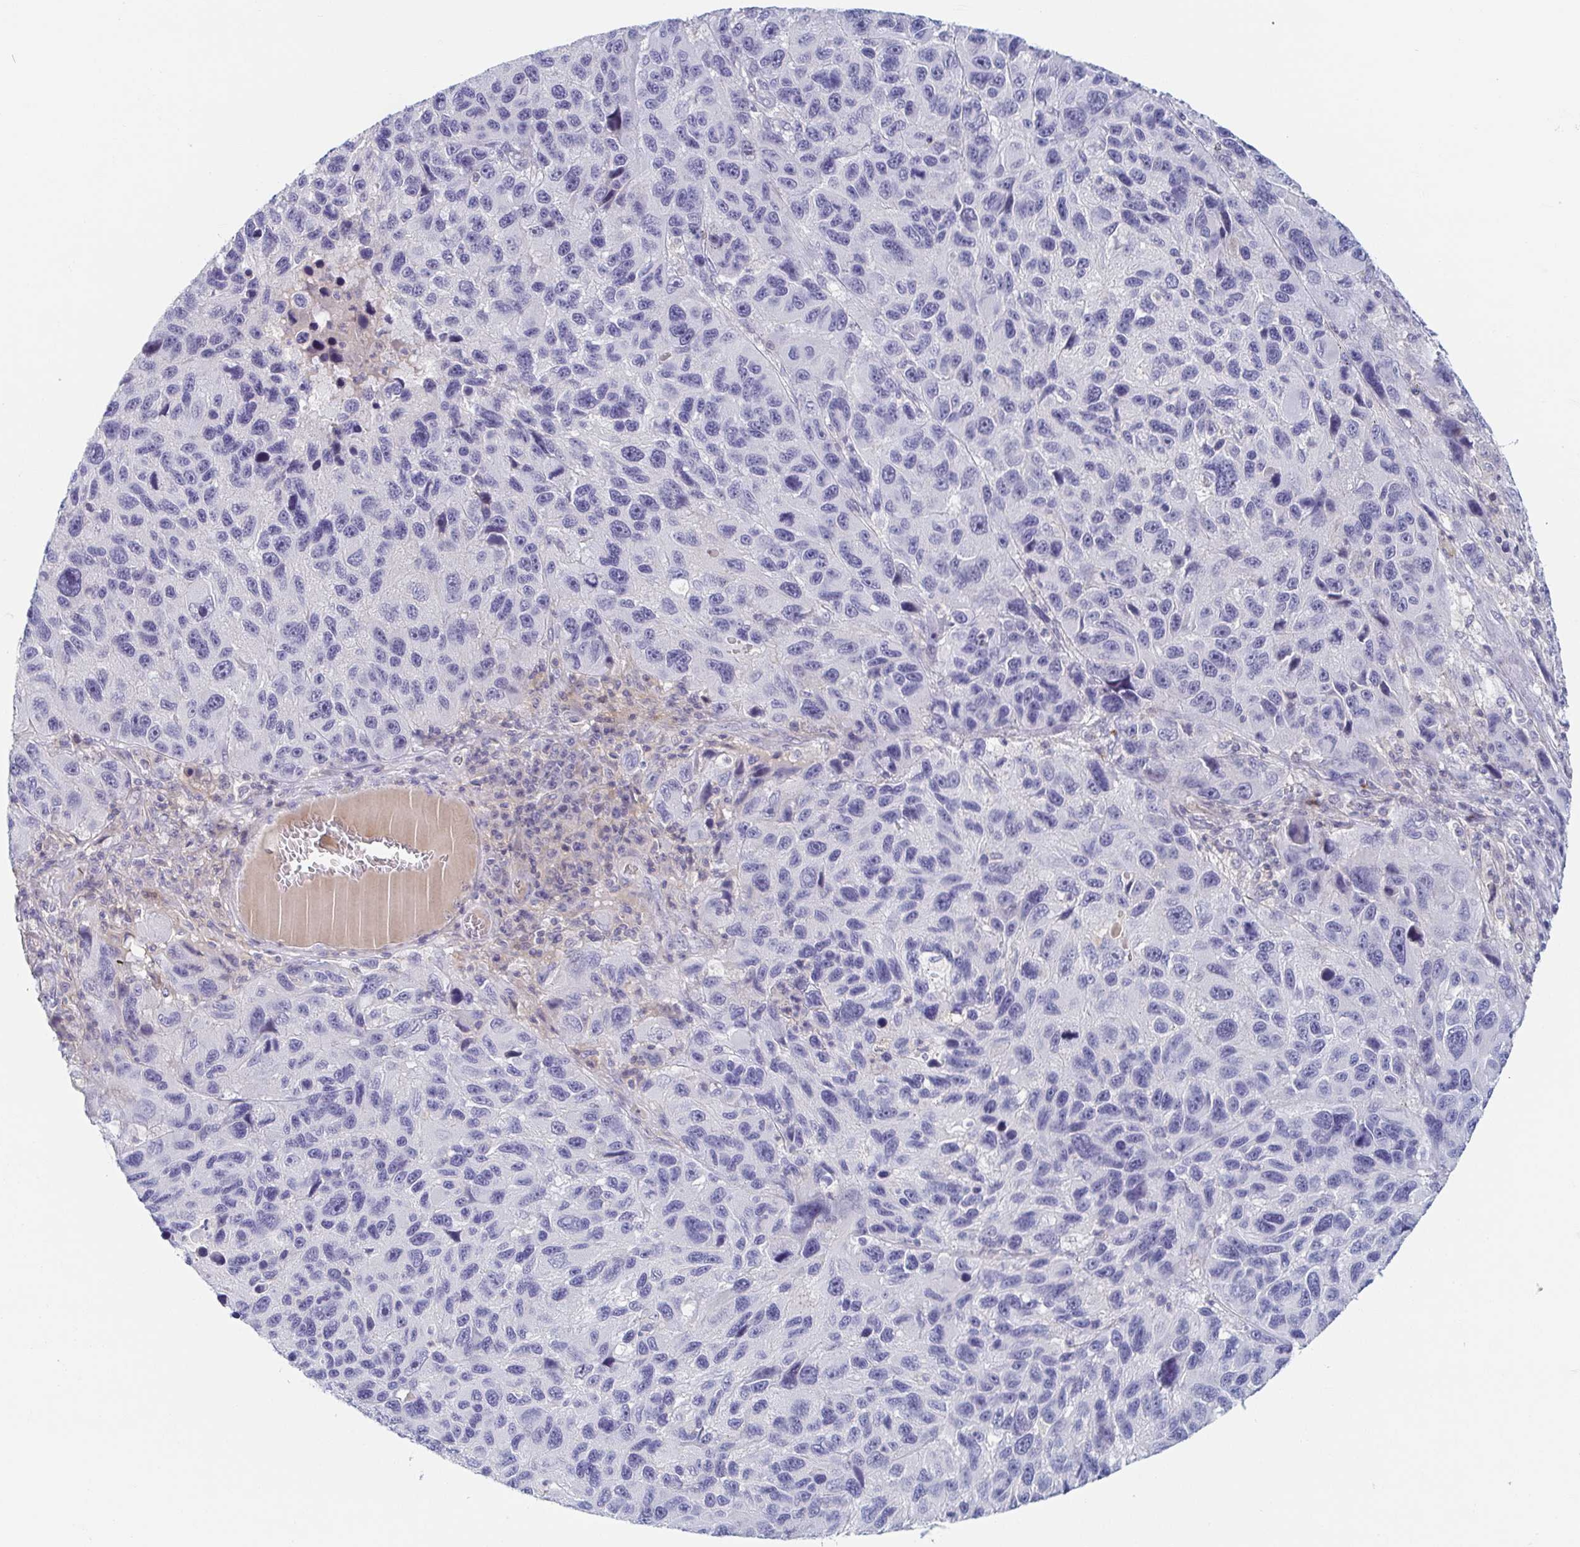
{"staining": {"intensity": "negative", "quantity": "none", "location": "none"}, "tissue": "melanoma", "cell_type": "Tumor cells", "image_type": "cancer", "snomed": [{"axis": "morphology", "description": "Malignant melanoma, NOS"}, {"axis": "topography", "description": "Skin"}], "caption": "This image is of melanoma stained with IHC to label a protein in brown with the nuclei are counter-stained blue. There is no staining in tumor cells.", "gene": "RHOV", "patient": {"sex": "male", "age": 53}}